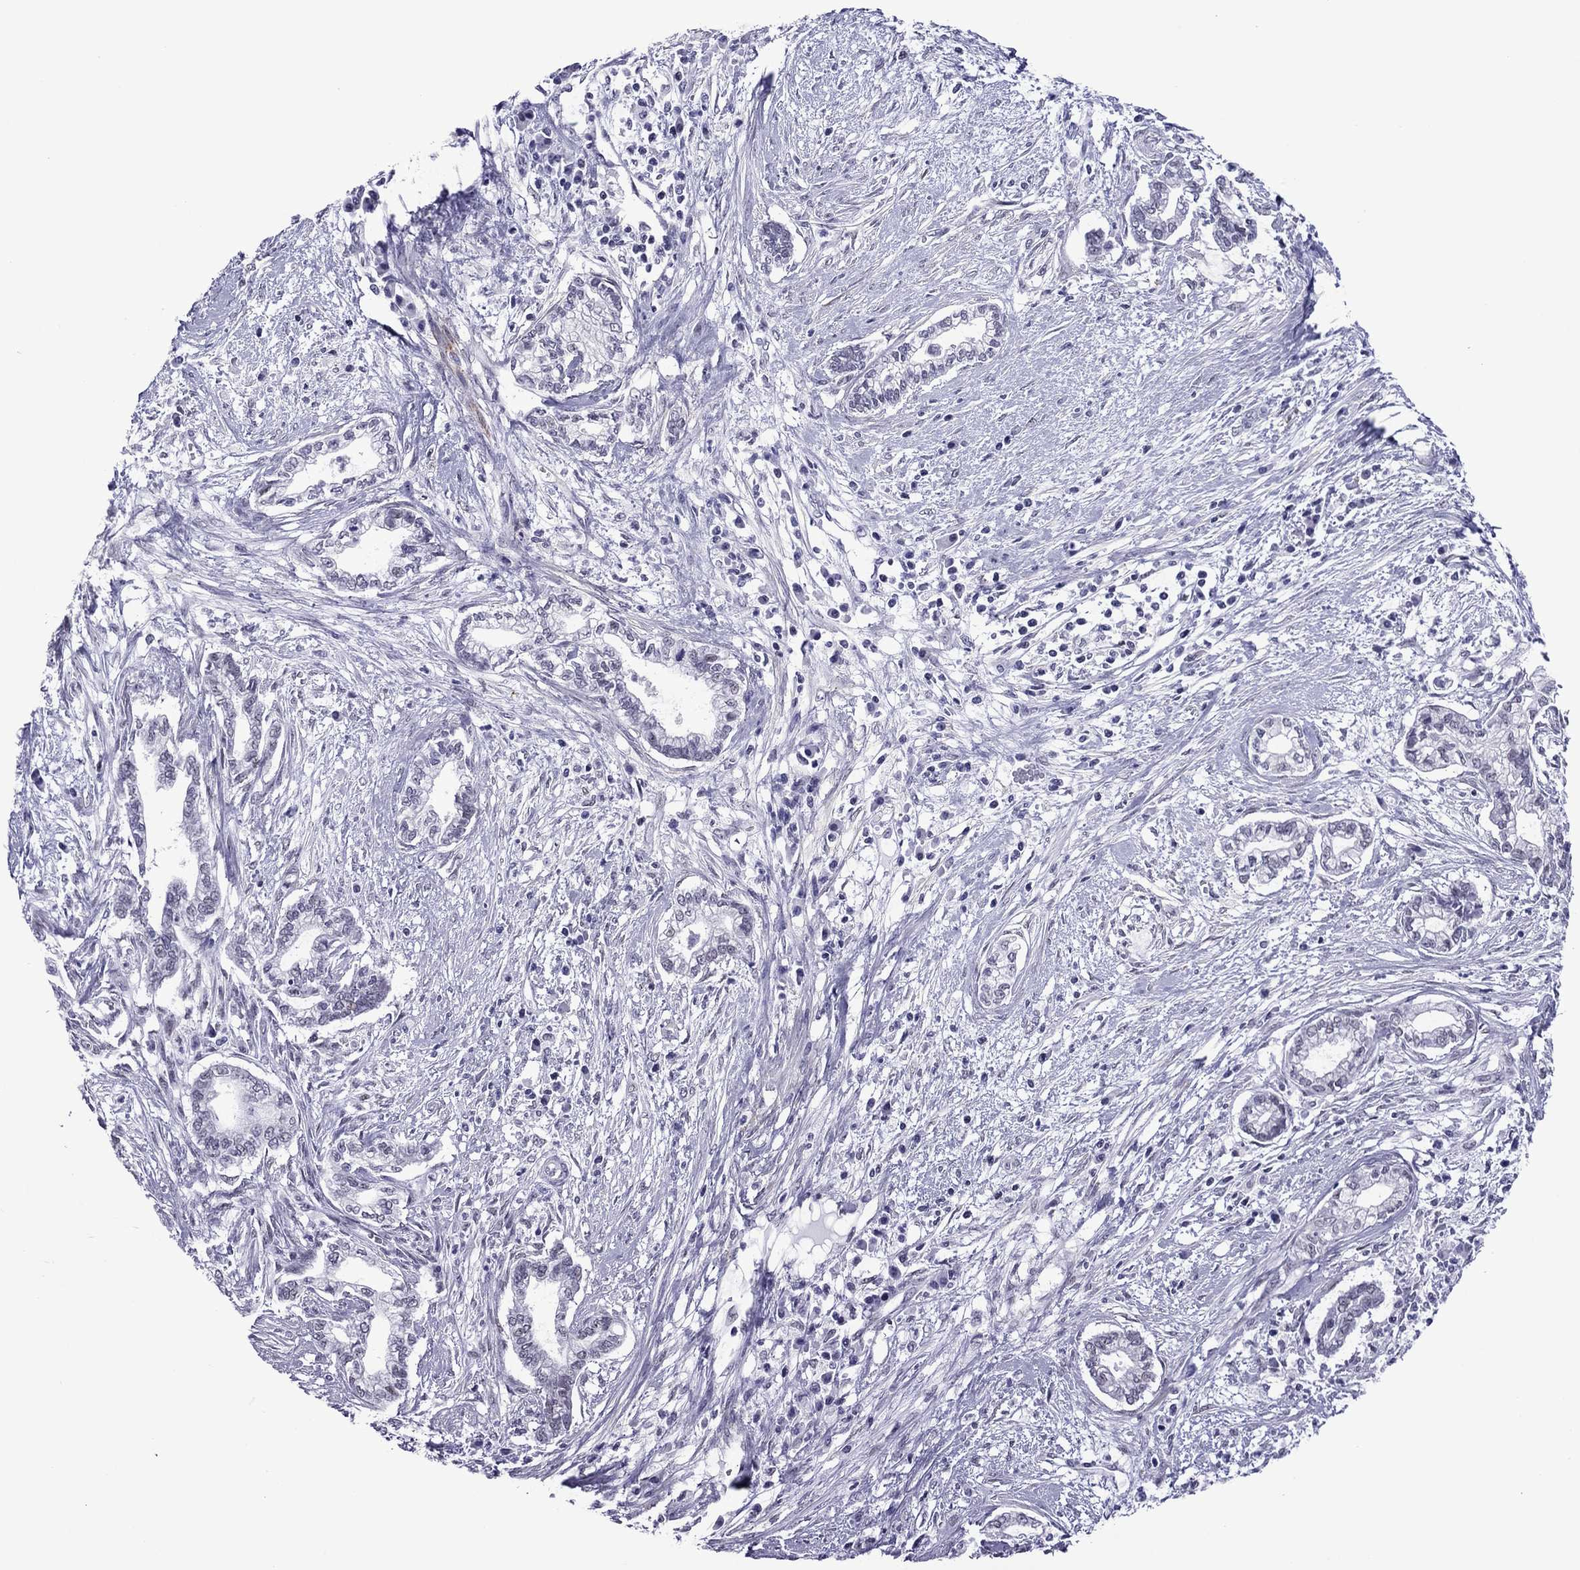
{"staining": {"intensity": "negative", "quantity": "none", "location": "none"}, "tissue": "cervical cancer", "cell_type": "Tumor cells", "image_type": "cancer", "snomed": [{"axis": "morphology", "description": "Adenocarcinoma, NOS"}, {"axis": "topography", "description": "Cervix"}], "caption": "This image is of cervical cancer stained with IHC to label a protein in brown with the nuclei are counter-stained blue. There is no expression in tumor cells.", "gene": "ZNF646", "patient": {"sex": "female", "age": 62}}